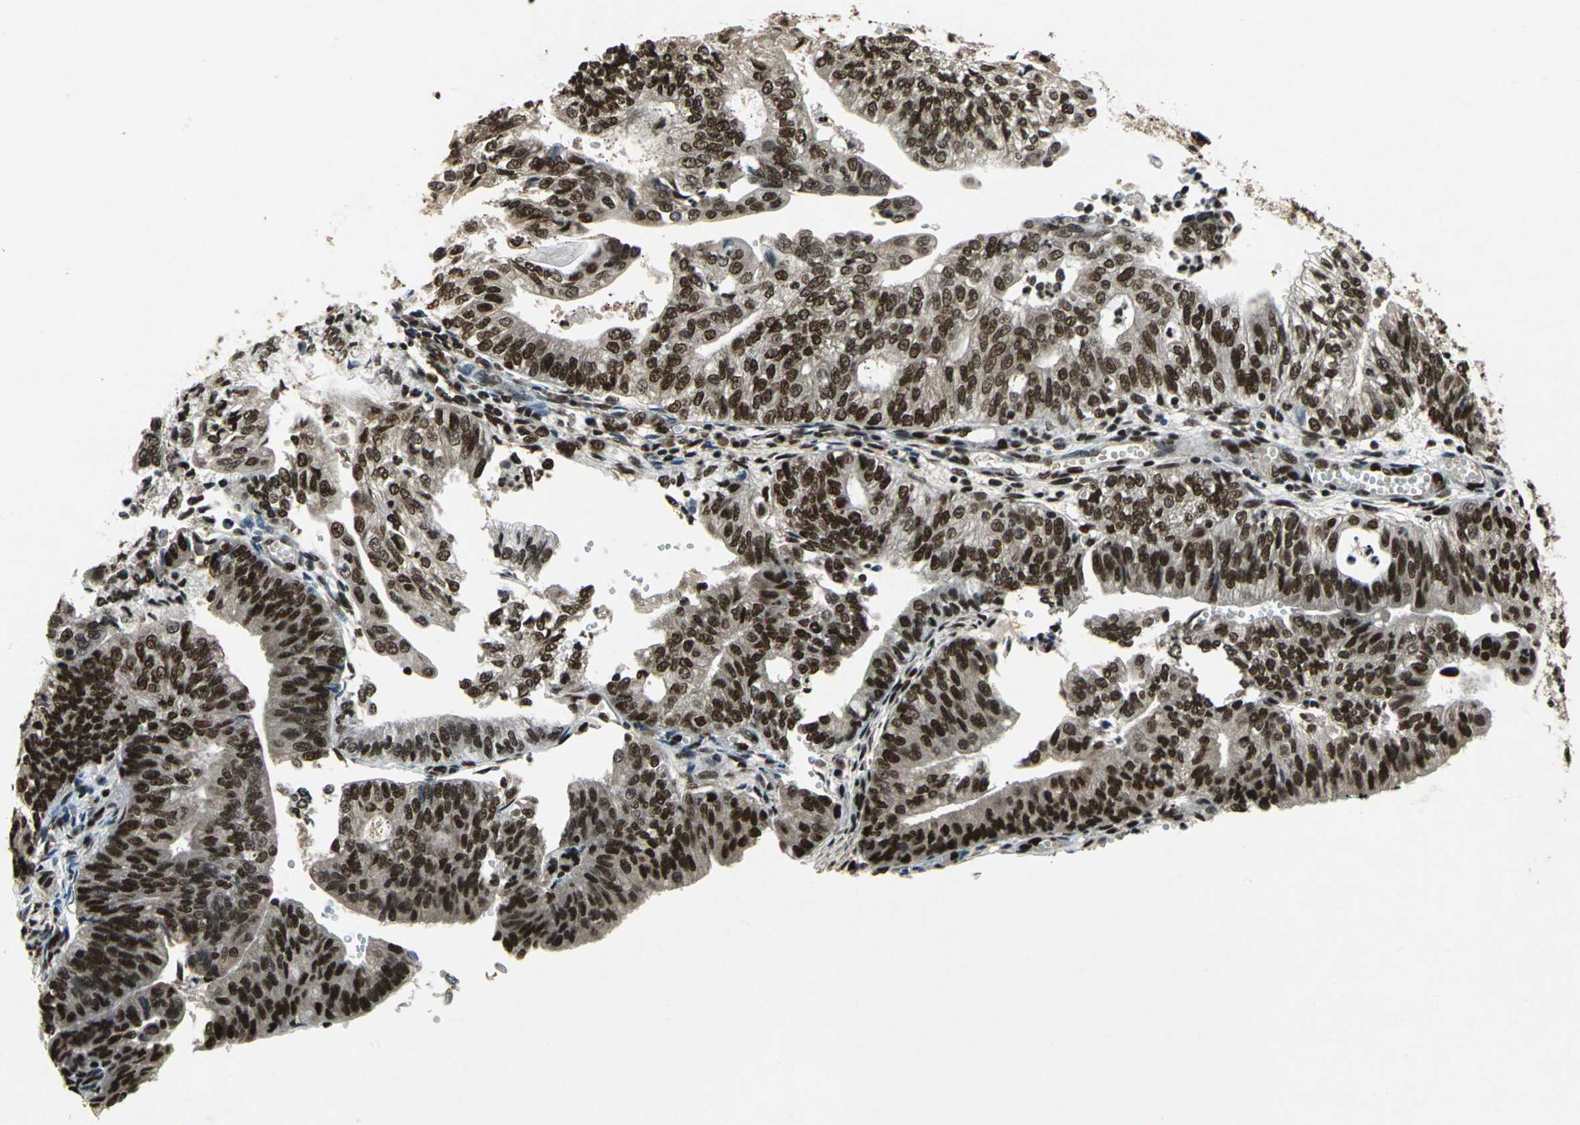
{"staining": {"intensity": "strong", "quantity": ">75%", "location": "nuclear"}, "tissue": "endometrial cancer", "cell_type": "Tumor cells", "image_type": "cancer", "snomed": [{"axis": "morphology", "description": "Adenocarcinoma, NOS"}, {"axis": "topography", "description": "Endometrium"}], "caption": "Immunohistochemistry of endometrial cancer (adenocarcinoma) displays high levels of strong nuclear expression in about >75% of tumor cells.", "gene": "MTA2", "patient": {"sex": "female", "age": 59}}